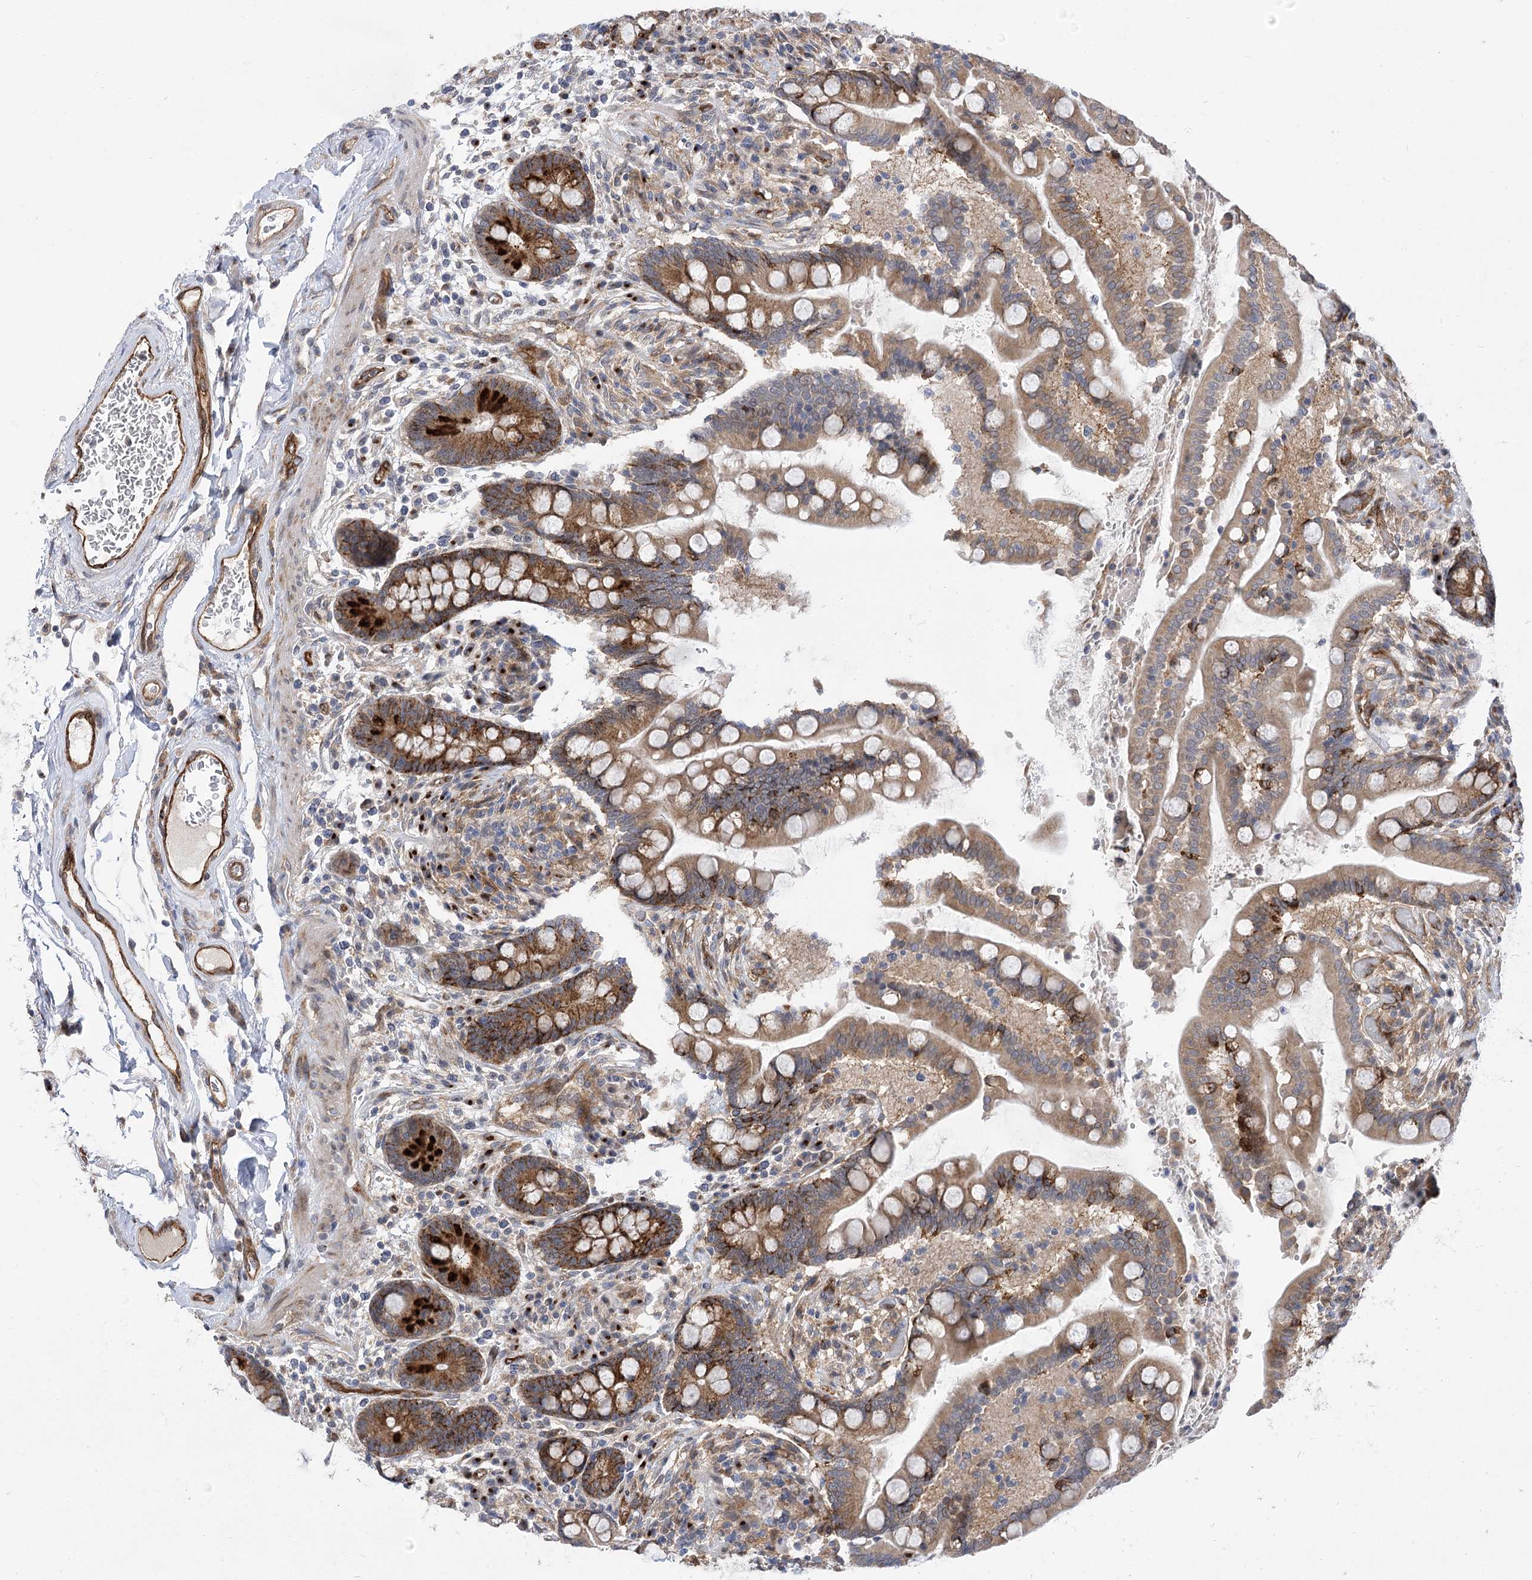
{"staining": {"intensity": "strong", "quantity": ">75%", "location": "cytoplasmic/membranous"}, "tissue": "colon", "cell_type": "Endothelial cells", "image_type": "normal", "snomed": [{"axis": "morphology", "description": "Normal tissue, NOS"}, {"axis": "topography", "description": "Colon"}], "caption": "Brown immunohistochemical staining in unremarkable human colon demonstrates strong cytoplasmic/membranous expression in about >75% of endothelial cells. (DAB IHC, brown staining for protein, blue staining for nuclei).", "gene": "ARHGAP31", "patient": {"sex": "male", "age": 73}}